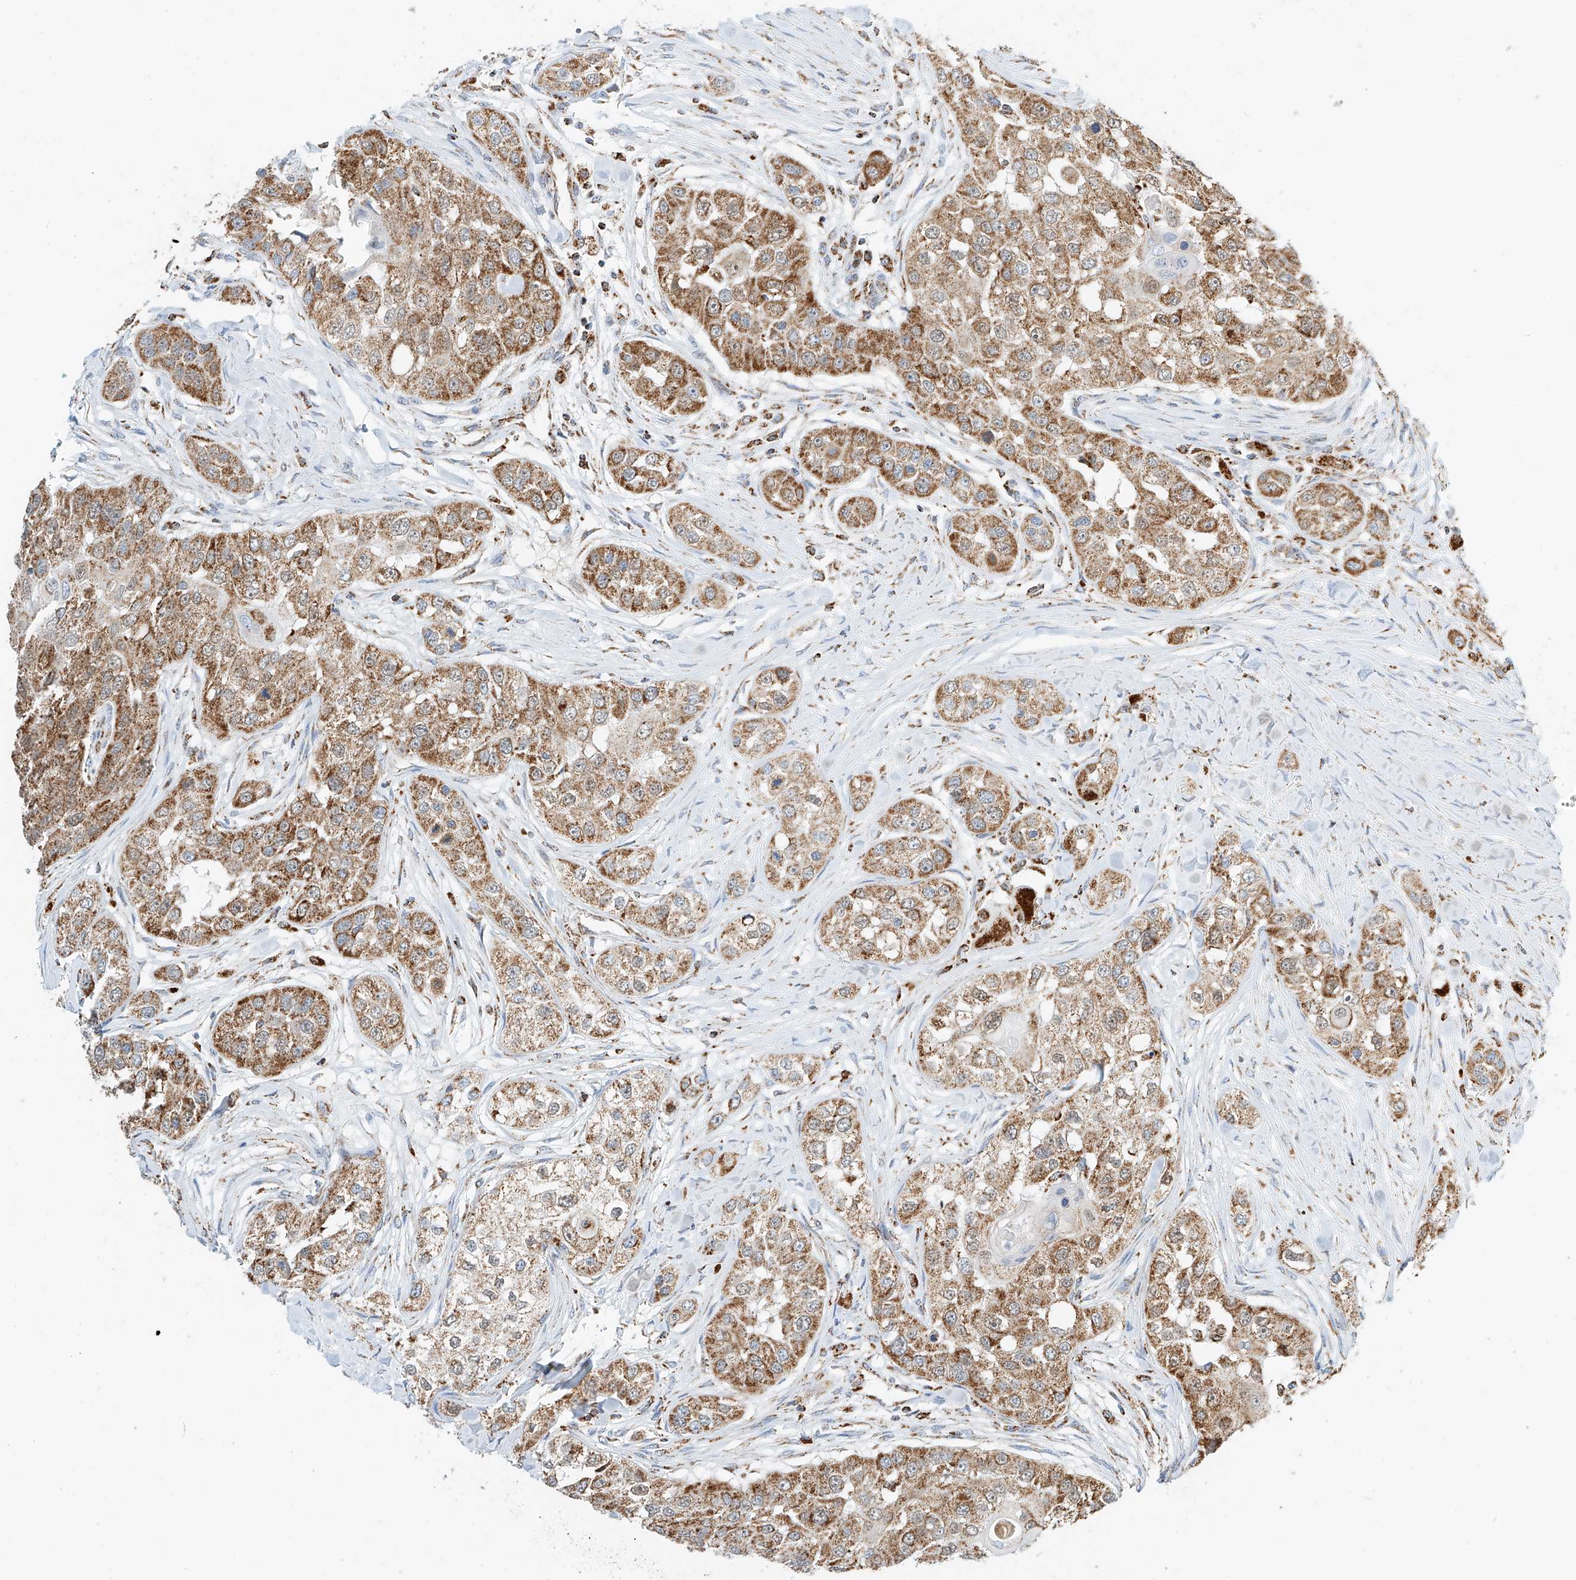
{"staining": {"intensity": "moderate", "quantity": ">75%", "location": "cytoplasmic/membranous"}, "tissue": "head and neck cancer", "cell_type": "Tumor cells", "image_type": "cancer", "snomed": [{"axis": "morphology", "description": "Normal tissue, NOS"}, {"axis": "morphology", "description": "Squamous cell carcinoma, NOS"}, {"axis": "topography", "description": "Skeletal muscle"}, {"axis": "topography", "description": "Head-Neck"}], "caption": "Immunohistochemical staining of head and neck cancer reveals medium levels of moderate cytoplasmic/membranous protein expression in about >75% of tumor cells.", "gene": "PPA2", "patient": {"sex": "male", "age": 51}}